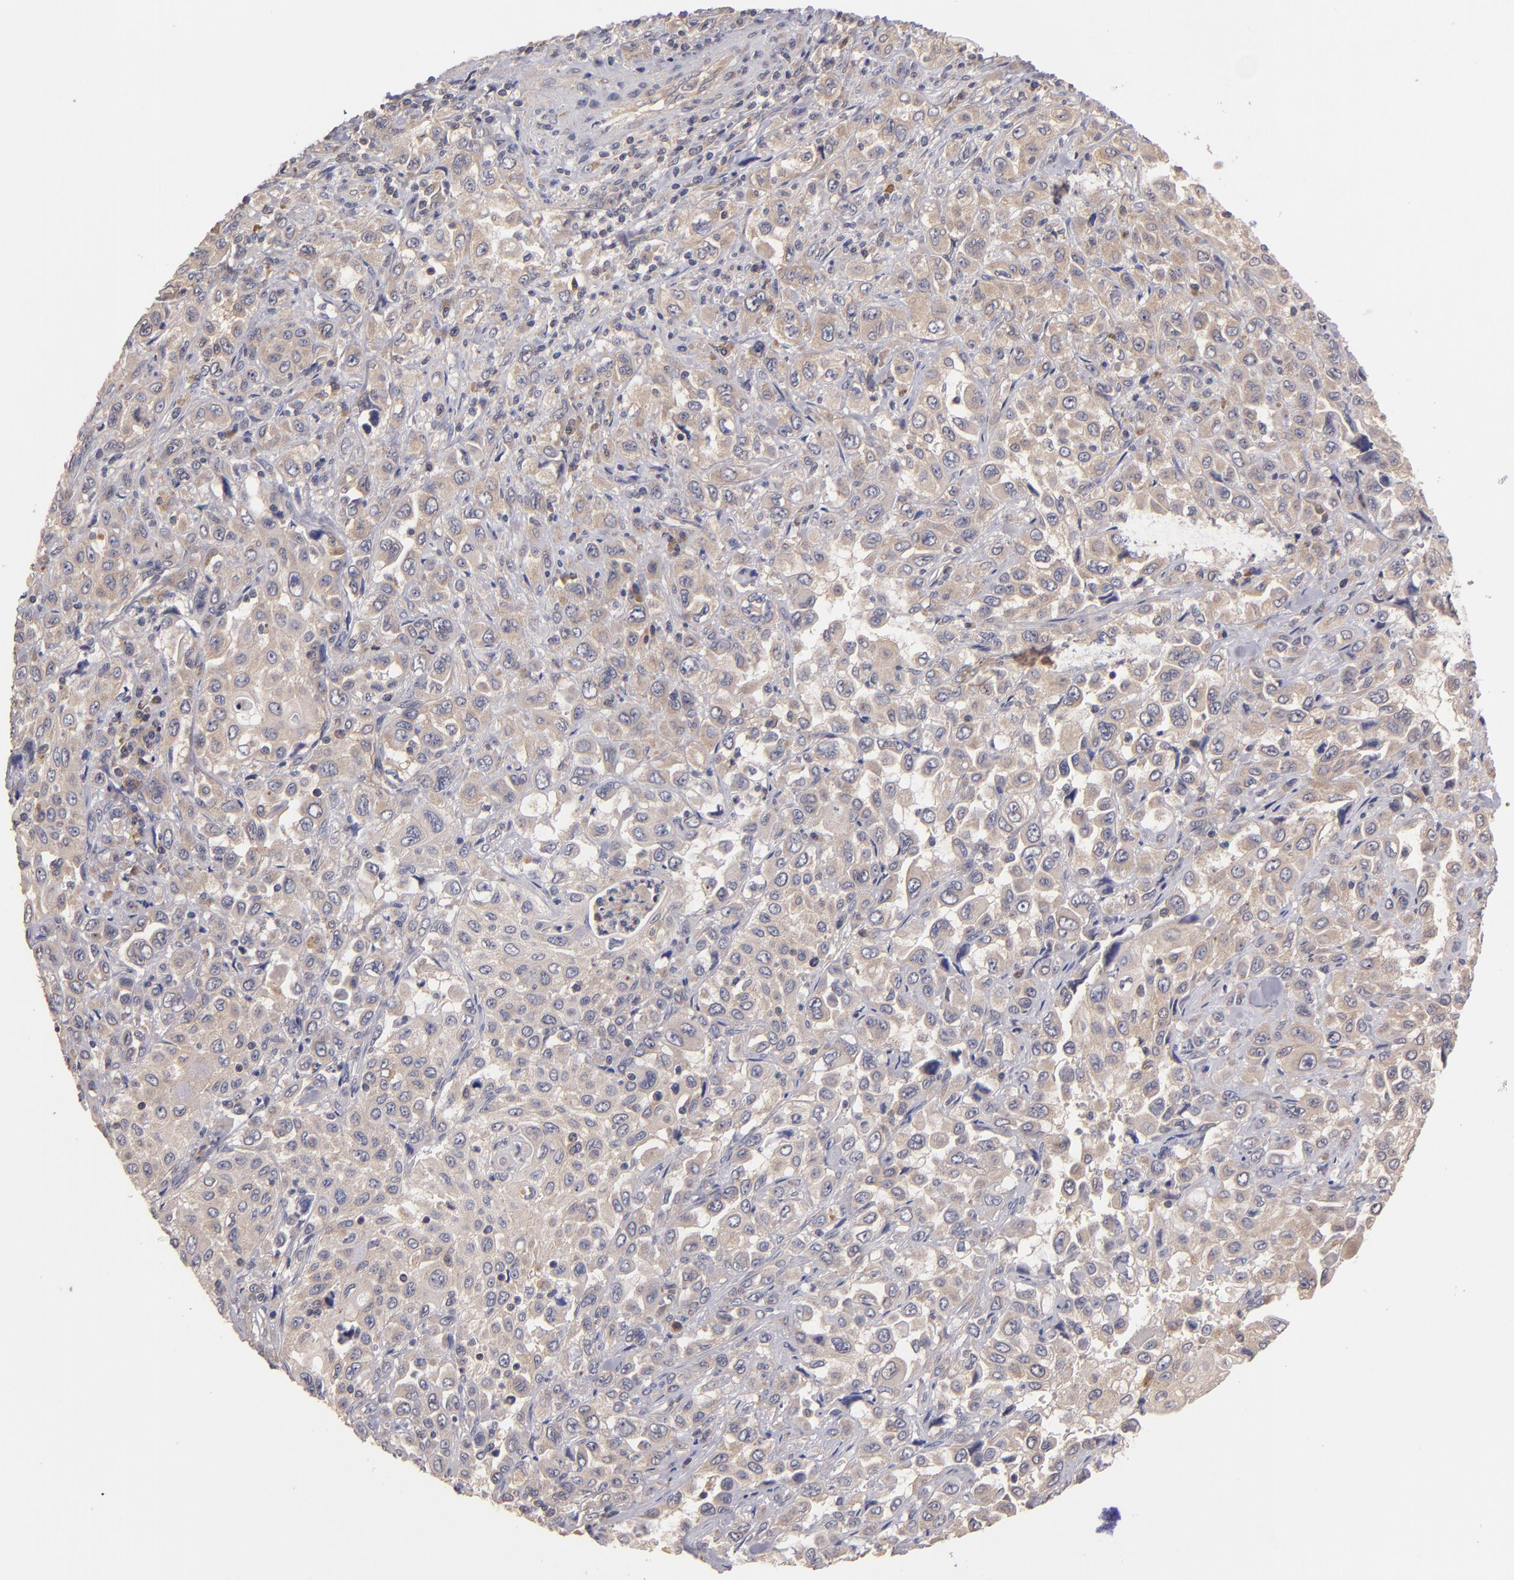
{"staining": {"intensity": "weak", "quantity": ">75%", "location": "cytoplasmic/membranous"}, "tissue": "pancreatic cancer", "cell_type": "Tumor cells", "image_type": "cancer", "snomed": [{"axis": "morphology", "description": "Adenocarcinoma, NOS"}, {"axis": "topography", "description": "Pancreas"}], "caption": "Pancreatic adenocarcinoma stained with DAB (3,3'-diaminobenzidine) immunohistochemistry (IHC) reveals low levels of weak cytoplasmic/membranous staining in approximately >75% of tumor cells.", "gene": "UPF3B", "patient": {"sex": "male", "age": 70}}